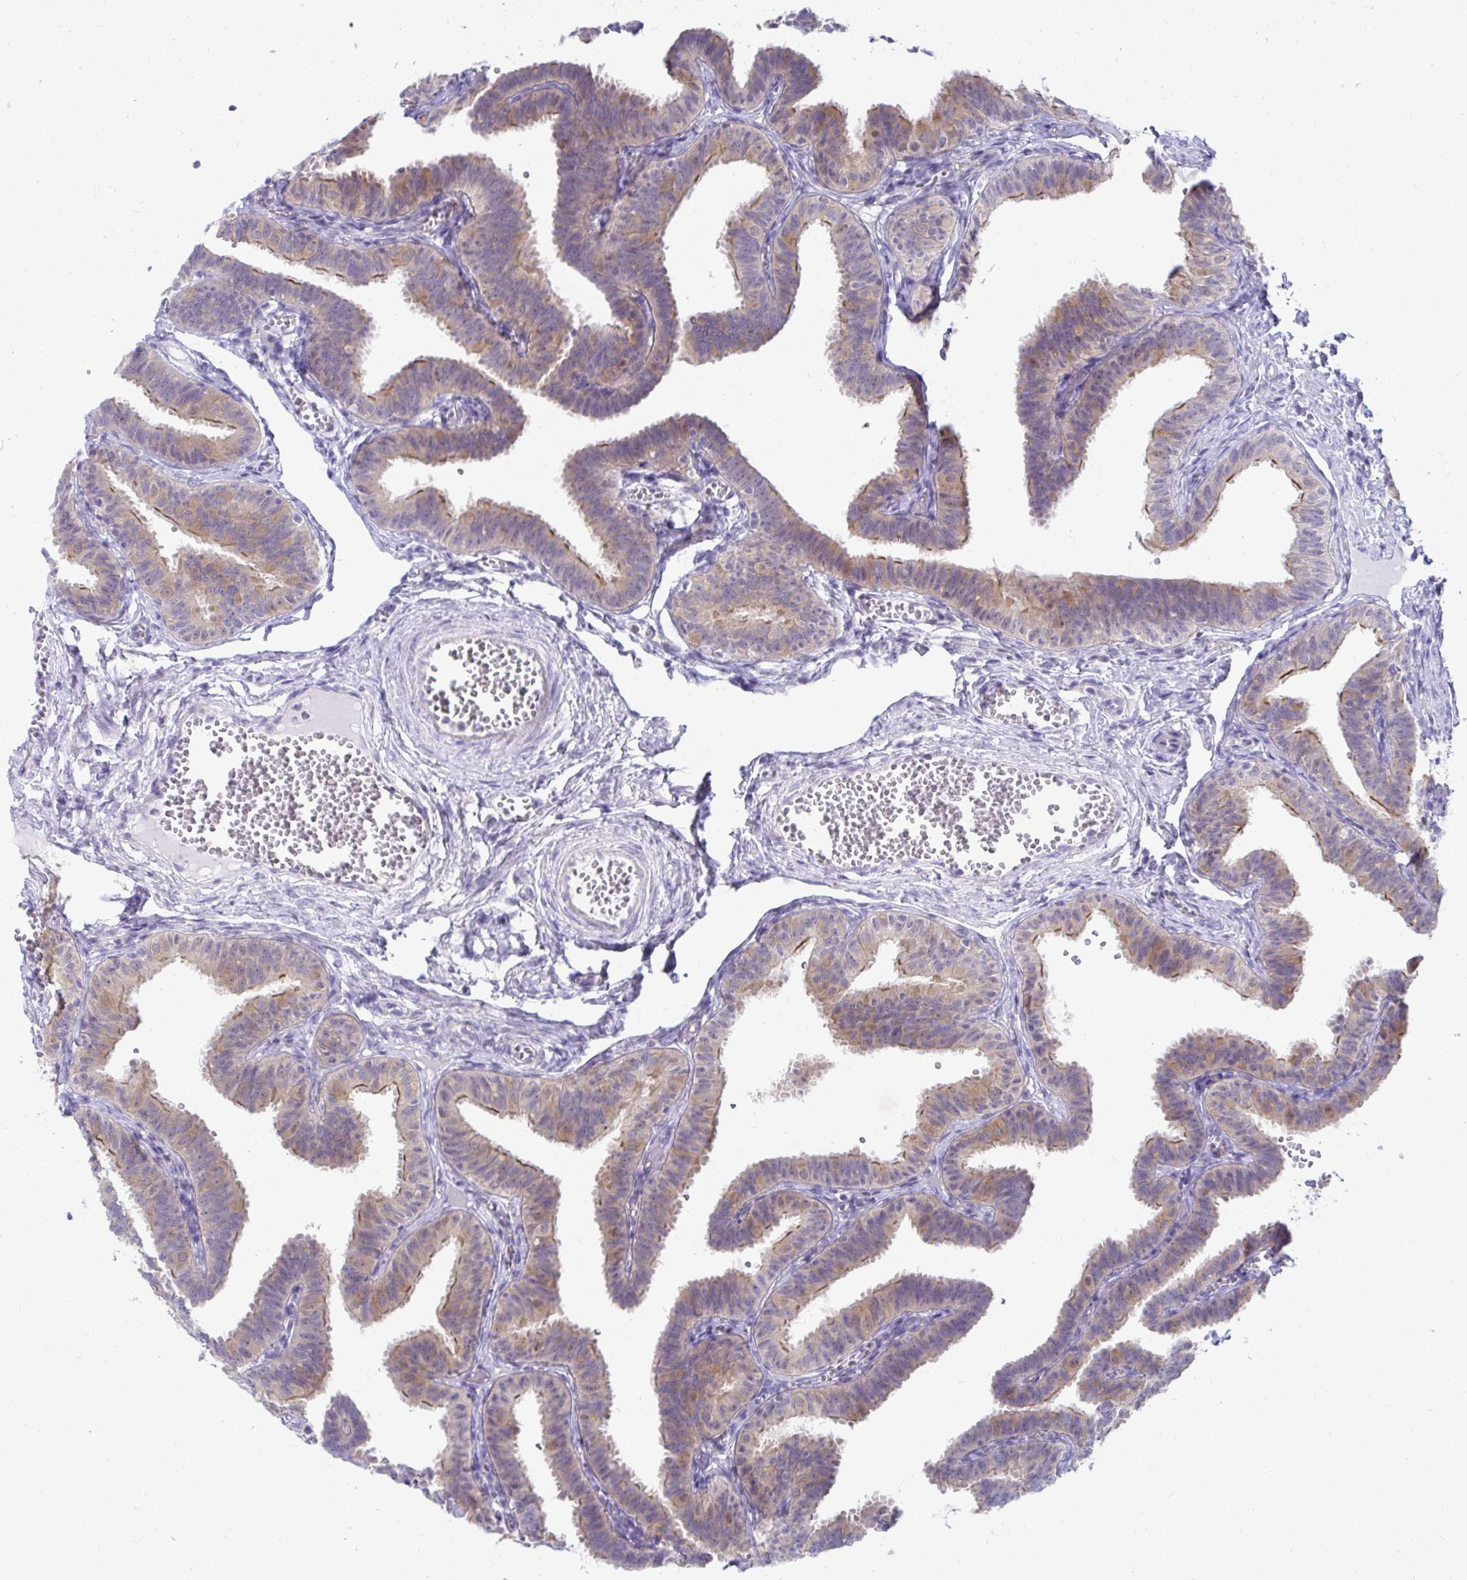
{"staining": {"intensity": "moderate", "quantity": "25%-75%", "location": "cytoplasmic/membranous"}, "tissue": "fallopian tube", "cell_type": "Glandular cells", "image_type": "normal", "snomed": [{"axis": "morphology", "description": "Normal tissue, NOS"}, {"axis": "topography", "description": "Fallopian tube"}], "caption": "Protein staining reveals moderate cytoplasmic/membranous staining in approximately 25%-75% of glandular cells in unremarkable fallopian tube. Nuclei are stained in blue.", "gene": "C19orf81", "patient": {"sex": "female", "age": 25}}